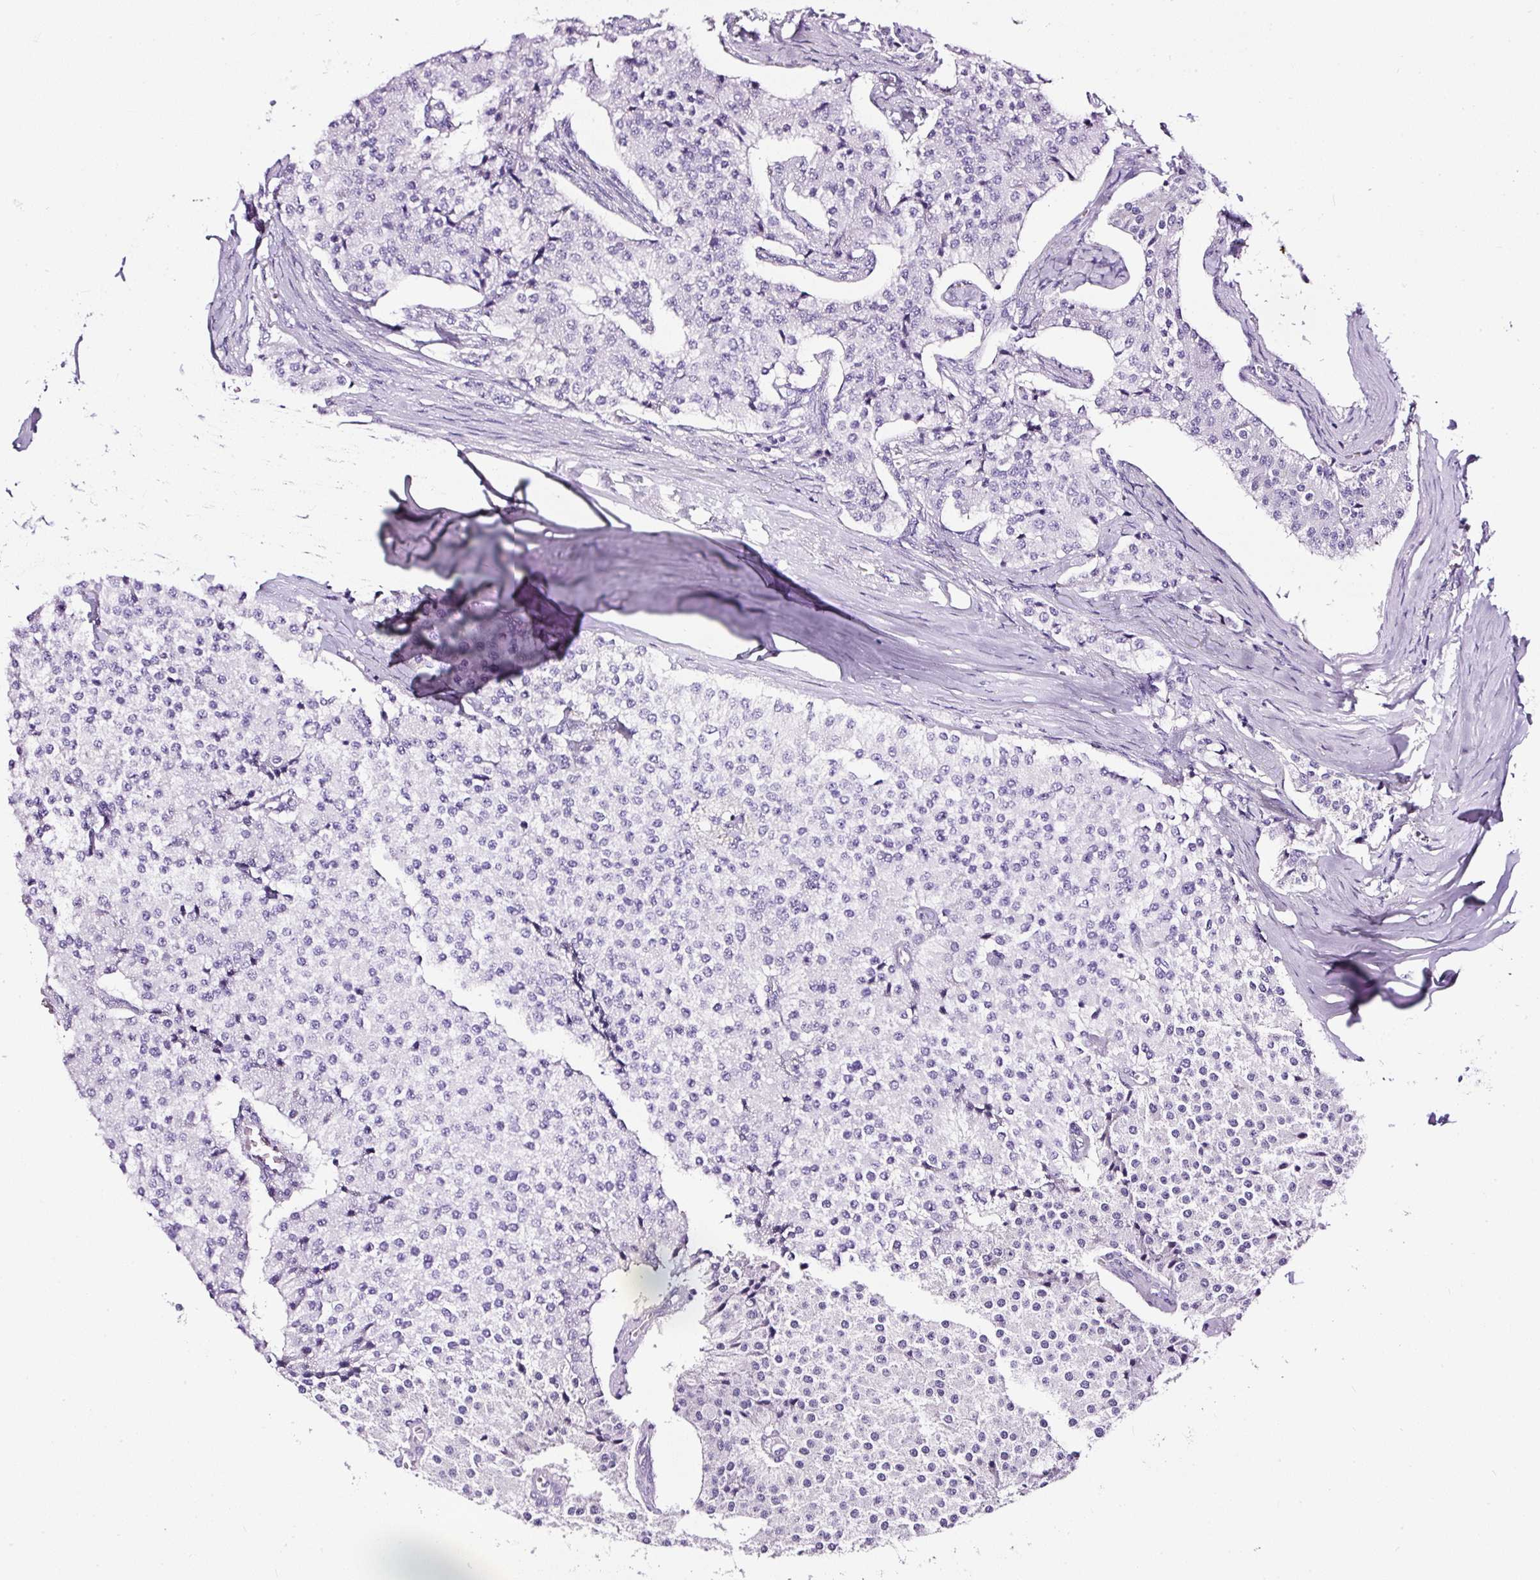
{"staining": {"intensity": "negative", "quantity": "none", "location": "none"}, "tissue": "carcinoid", "cell_type": "Tumor cells", "image_type": "cancer", "snomed": [{"axis": "morphology", "description": "Carcinoid, malignant, NOS"}, {"axis": "topography", "description": "Colon"}], "caption": "DAB (3,3'-diaminobenzidine) immunohistochemical staining of carcinoid reveals no significant expression in tumor cells.", "gene": "NTS", "patient": {"sex": "female", "age": 52}}